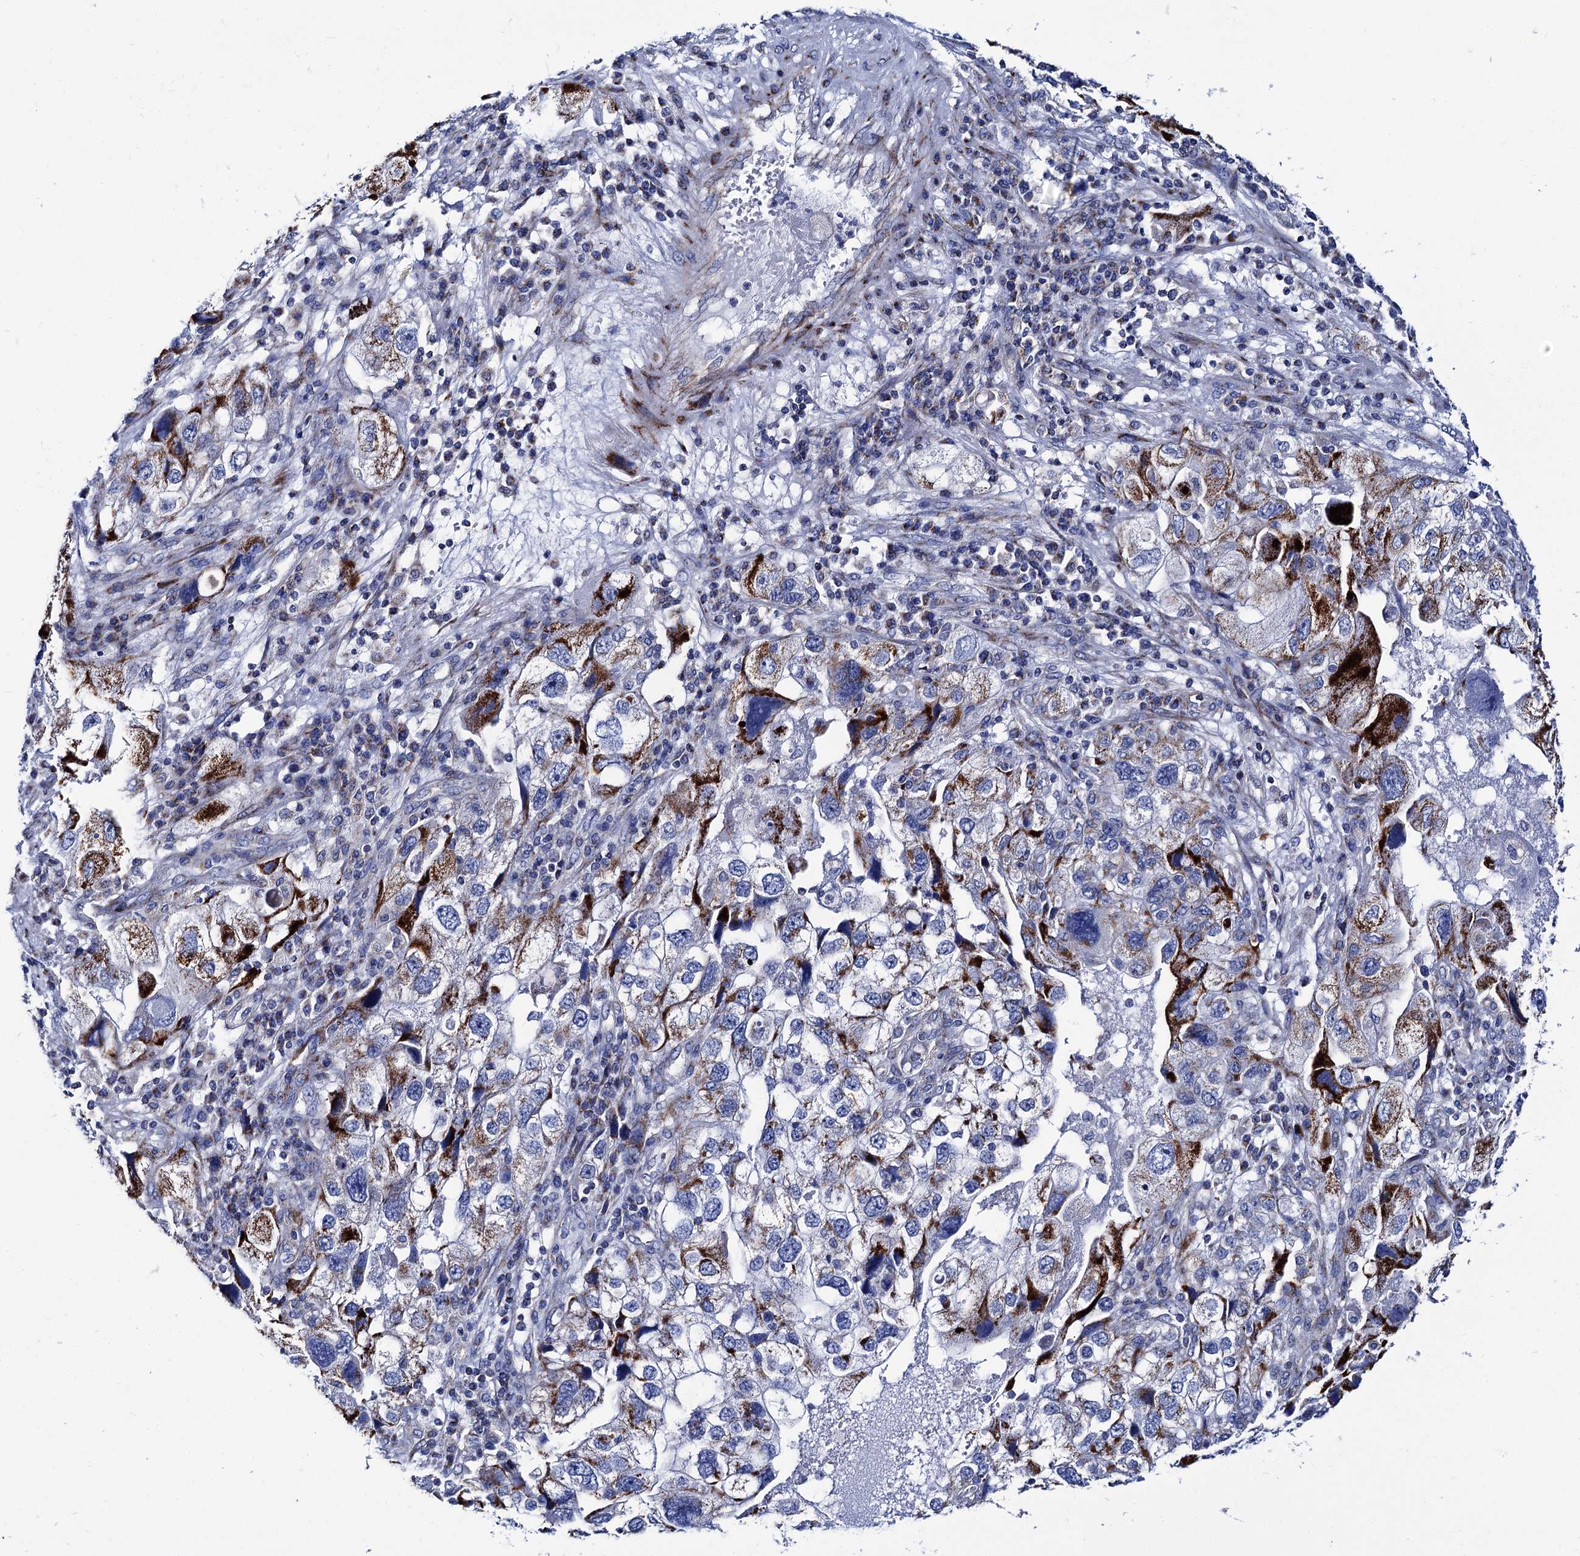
{"staining": {"intensity": "strong", "quantity": "25%-75%", "location": "cytoplasmic/membranous"}, "tissue": "endometrial cancer", "cell_type": "Tumor cells", "image_type": "cancer", "snomed": [{"axis": "morphology", "description": "Adenocarcinoma, NOS"}, {"axis": "topography", "description": "Endometrium"}], "caption": "DAB immunohistochemical staining of endometrial adenocarcinoma demonstrates strong cytoplasmic/membranous protein expression in about 25%-75% of tumor cells.", "gene": "UBASH3B", "patient": {"sex": "female", "age": 49}}